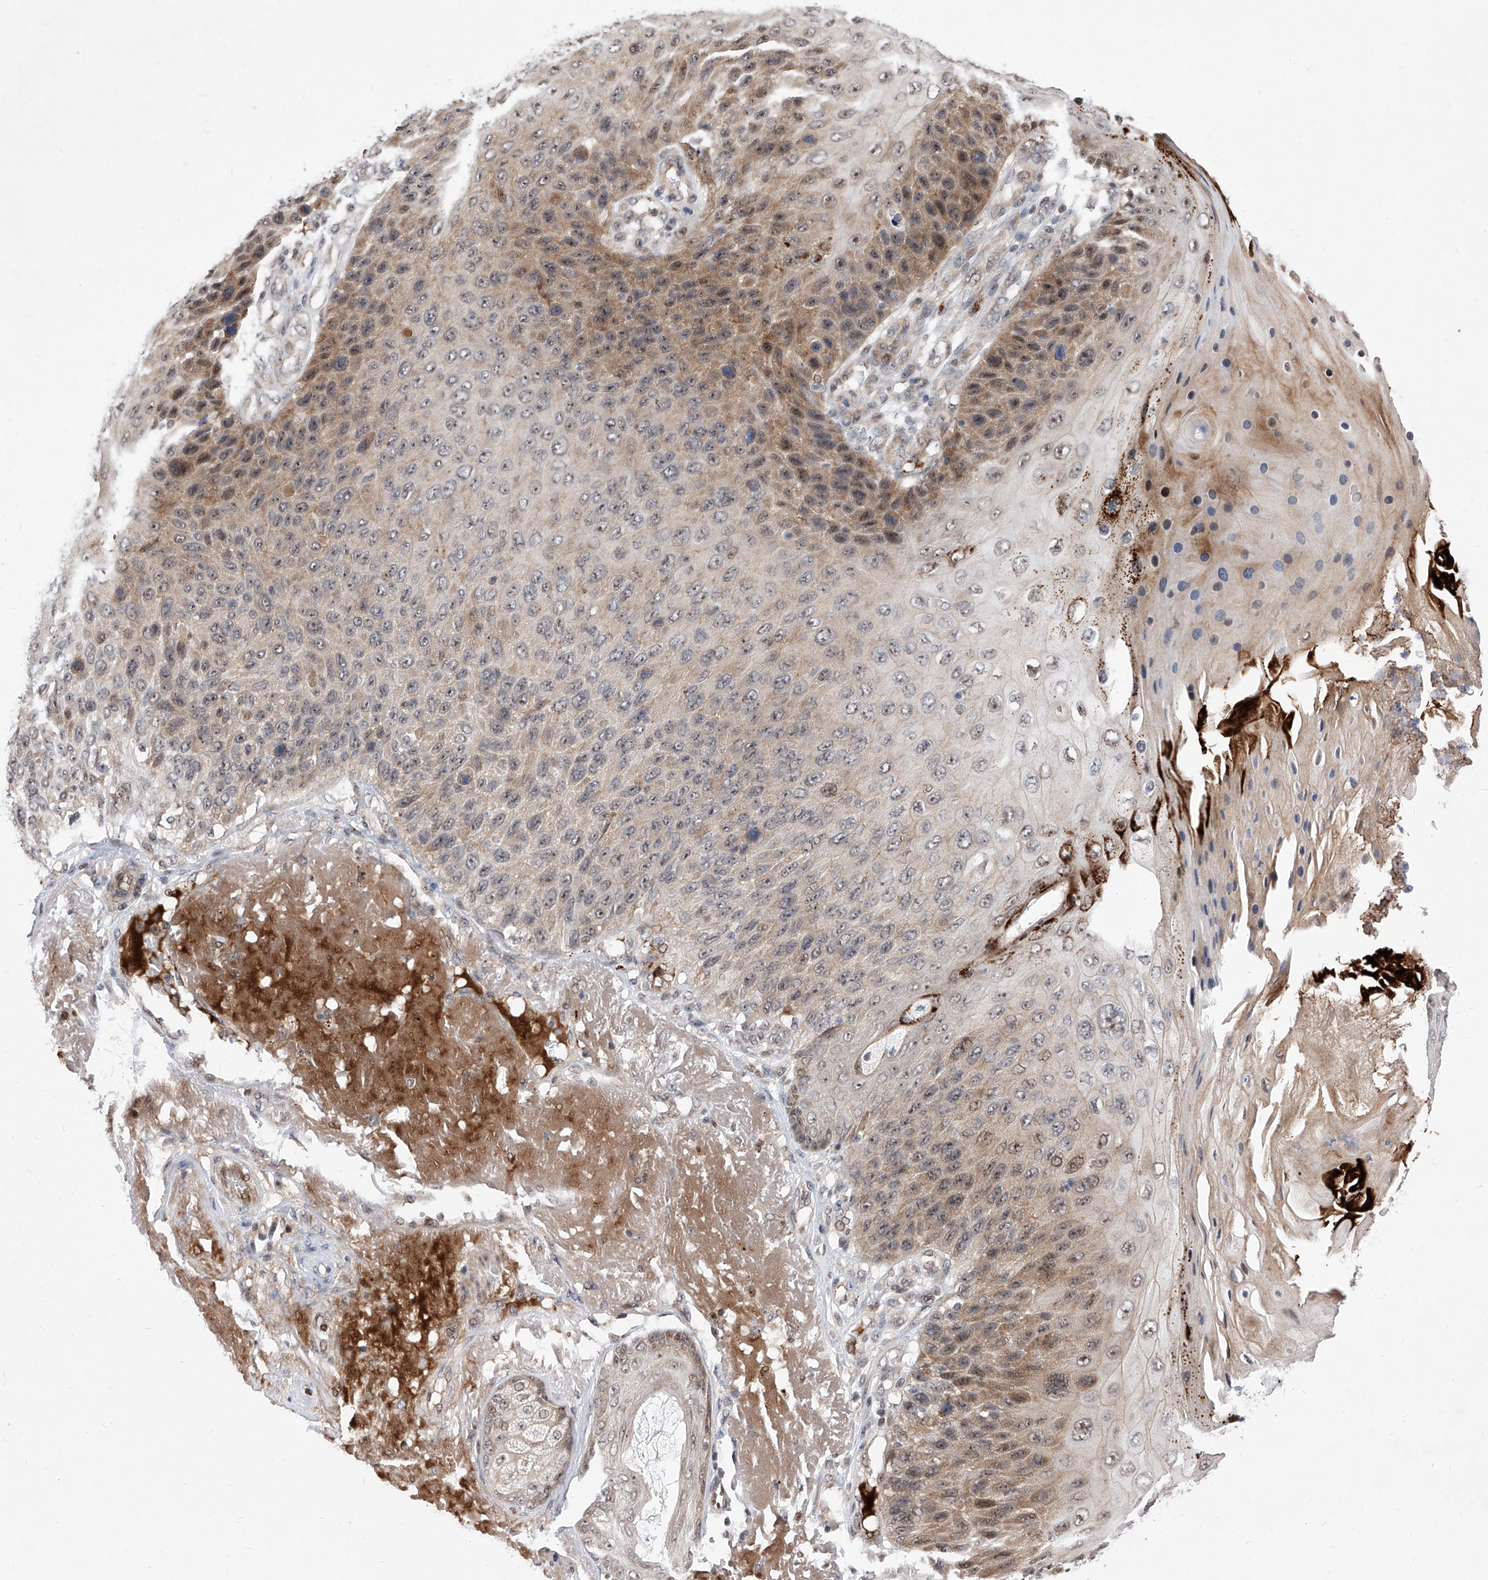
{"staining": {"intensity": "moderate", "quantity": "25%-75%", "location": "cytoplasmic/membranous,nuclear"}, "tissue": "skin cancer", "cell_type": "Tumor cells", "image_type": "cancer", "snomed": [{"axis": "morphology", "description": "Squamous cell carcinoma, NOS"}, {"axis": "topography", "description": "Skin"}], "caption": "This is an image of immunohistochemistry (IHC) staining of skin squamous cell carcinoma, which shows moderate positivity in the cytoplasmic/membranous and nuclear of tumor cells.", "gene": "LGR4", "patient": {"sex": "female", "age": 88}}